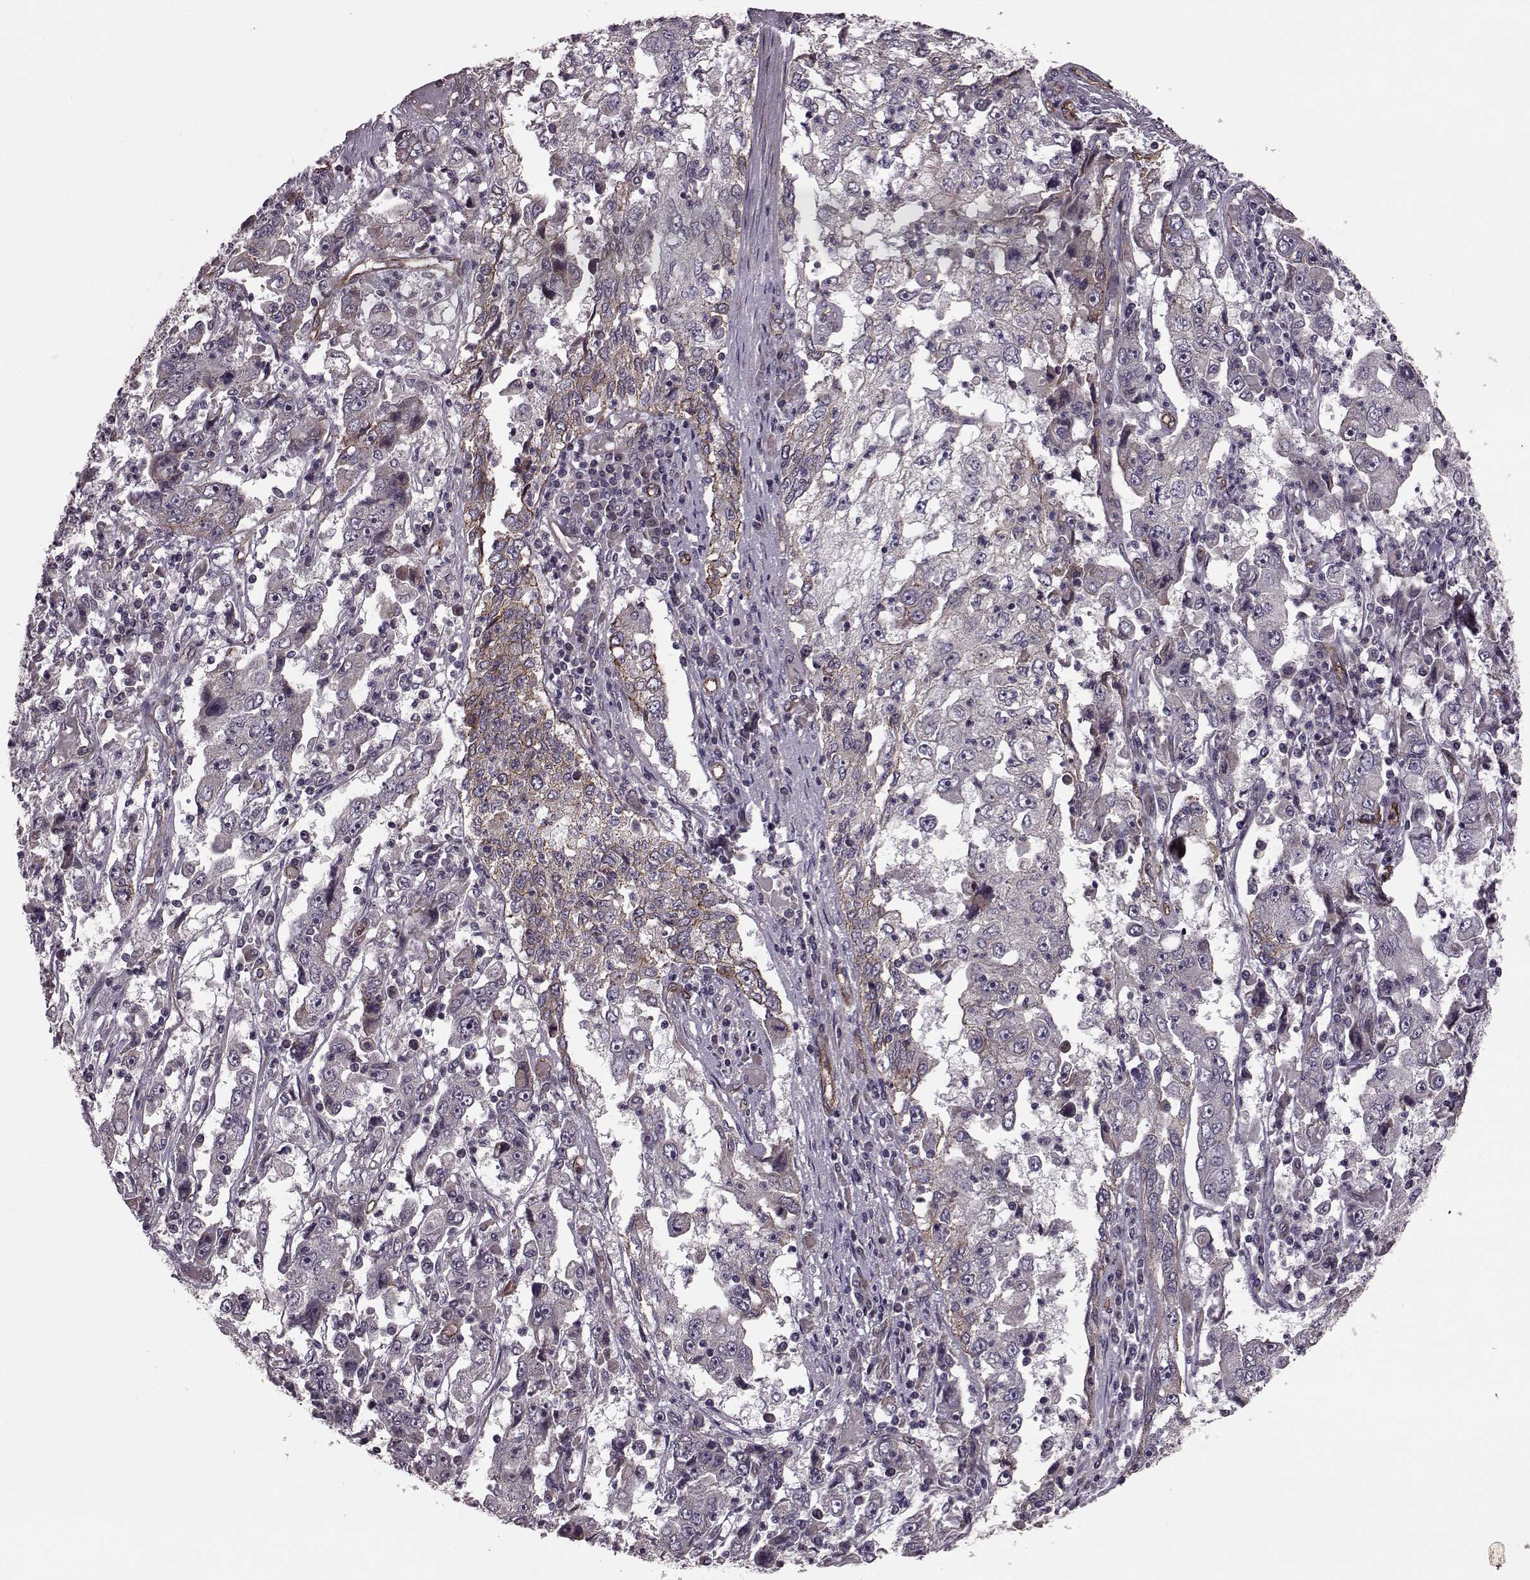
{"staining": {"intensity": "moderate", "quantity": "<25%", "location": "cytoplasmic/membranous"}, "tissue": "cervical cancer", "cell_type": "Tumor cells", "image_type": "cancer", "snomed": [{"axis": "morphology", "description": "Squamous cell carcinoma, NOS"}, {"axis": "topography", "description": "Cervix"}], "caption": "Immunohistochemical staining of squamous cell carcinoma (cervical) exhibits low levels of moderate cytoplasmic/membranous protein positivity in about <25% of tumor cells.", "gene": "SYNPO", "patient": {"sex": "female", "age": 36}}